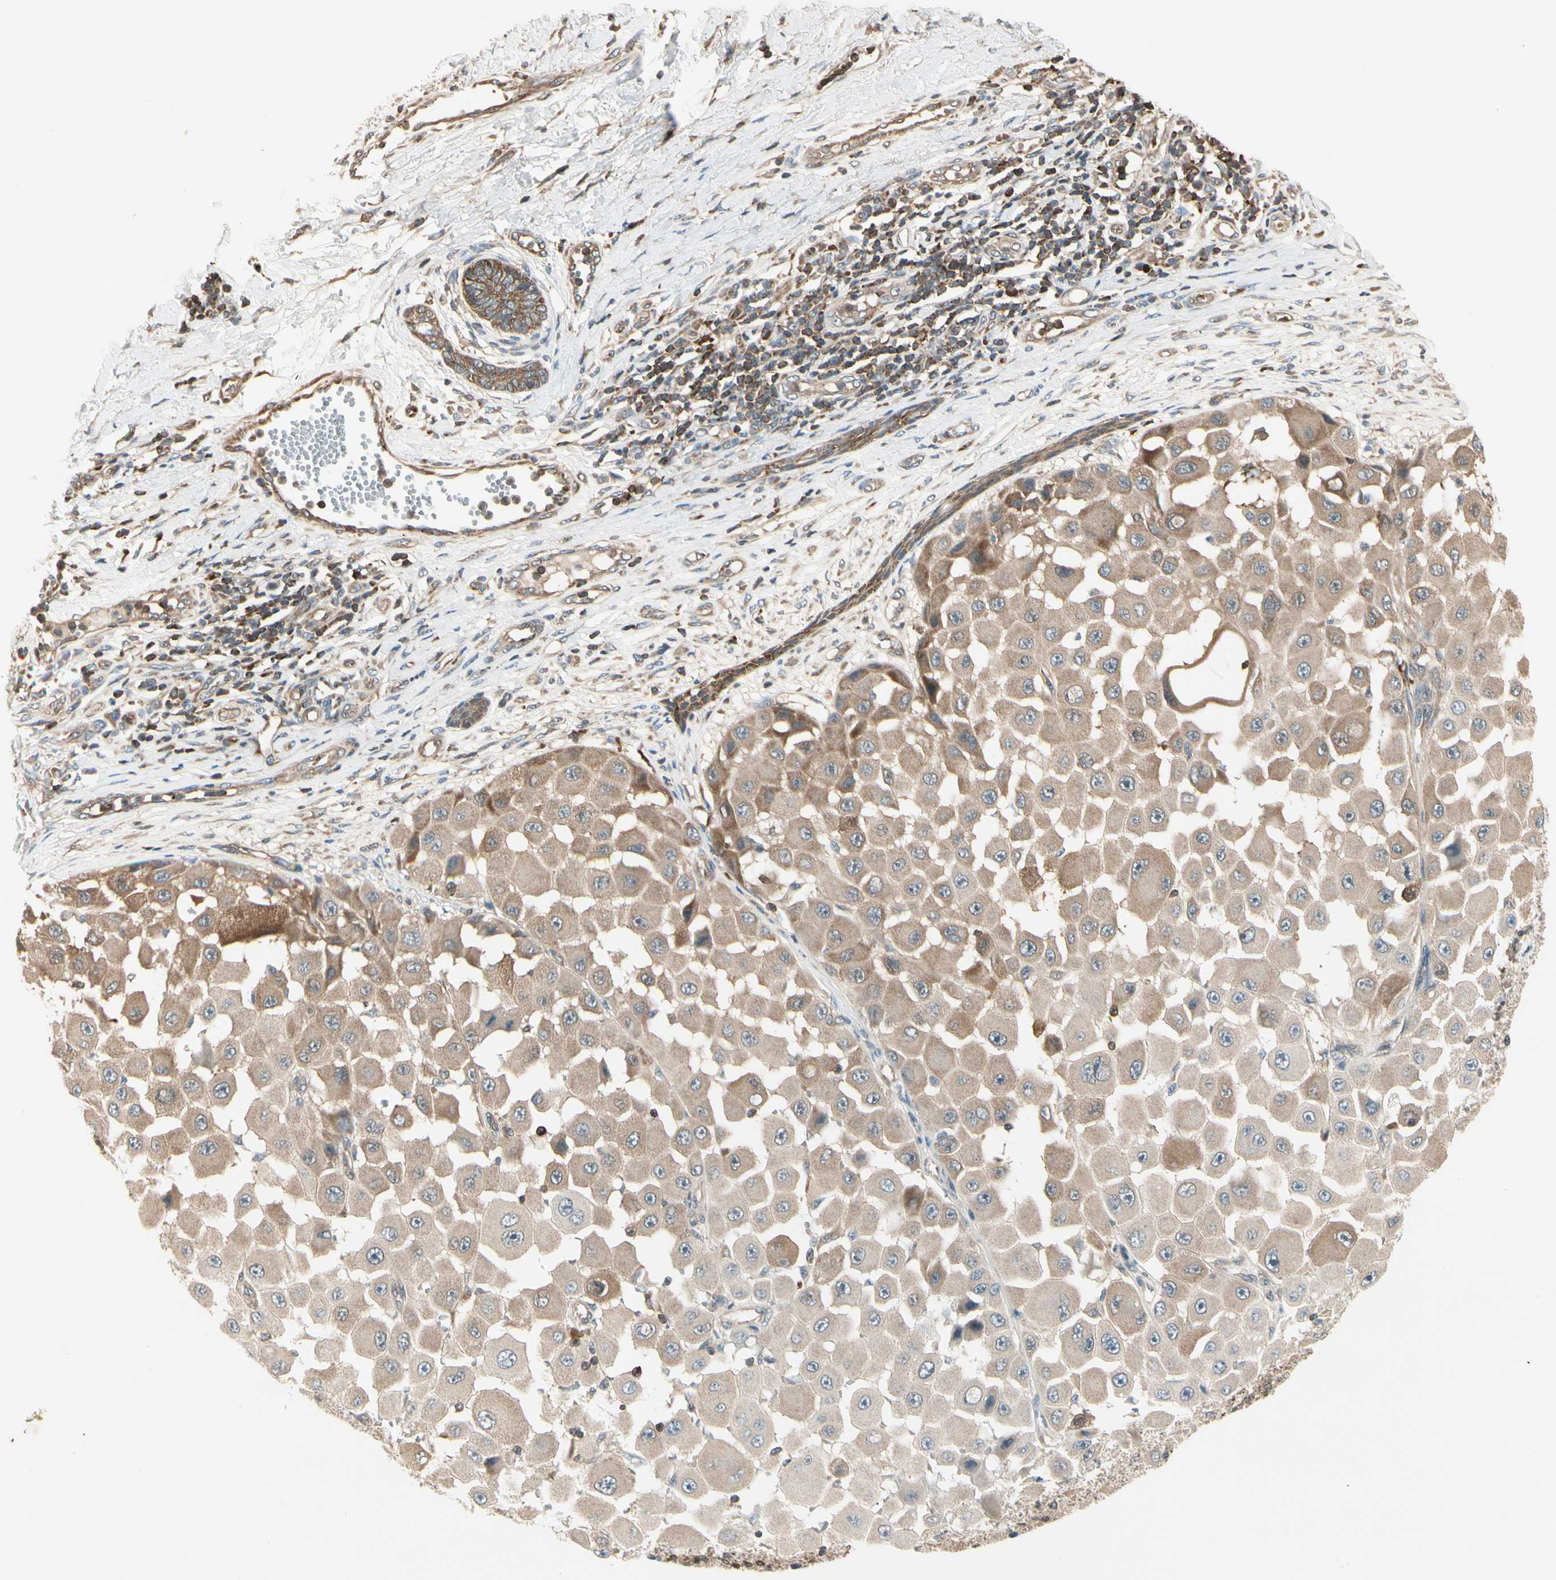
{"staining": {"intensity": "weak", "quantity": ">75%", "location": "cytoplasmic/membranous"}, "tissue": "melanoma", "cell_type": "Tumor cells", "image_type": "cancer", "snomed": [{"axis": "morphology", "description": "Malignant melanoma, NOS"}, {"axis": "topography", "description": "Skin"}], "caption": "A brown stain shows weak cytoplasmic/membranous positivity of a protein in human melanoma tumor cells.", "gene": "OXSR1", "patient": {"sex": "female", "age": 81}}